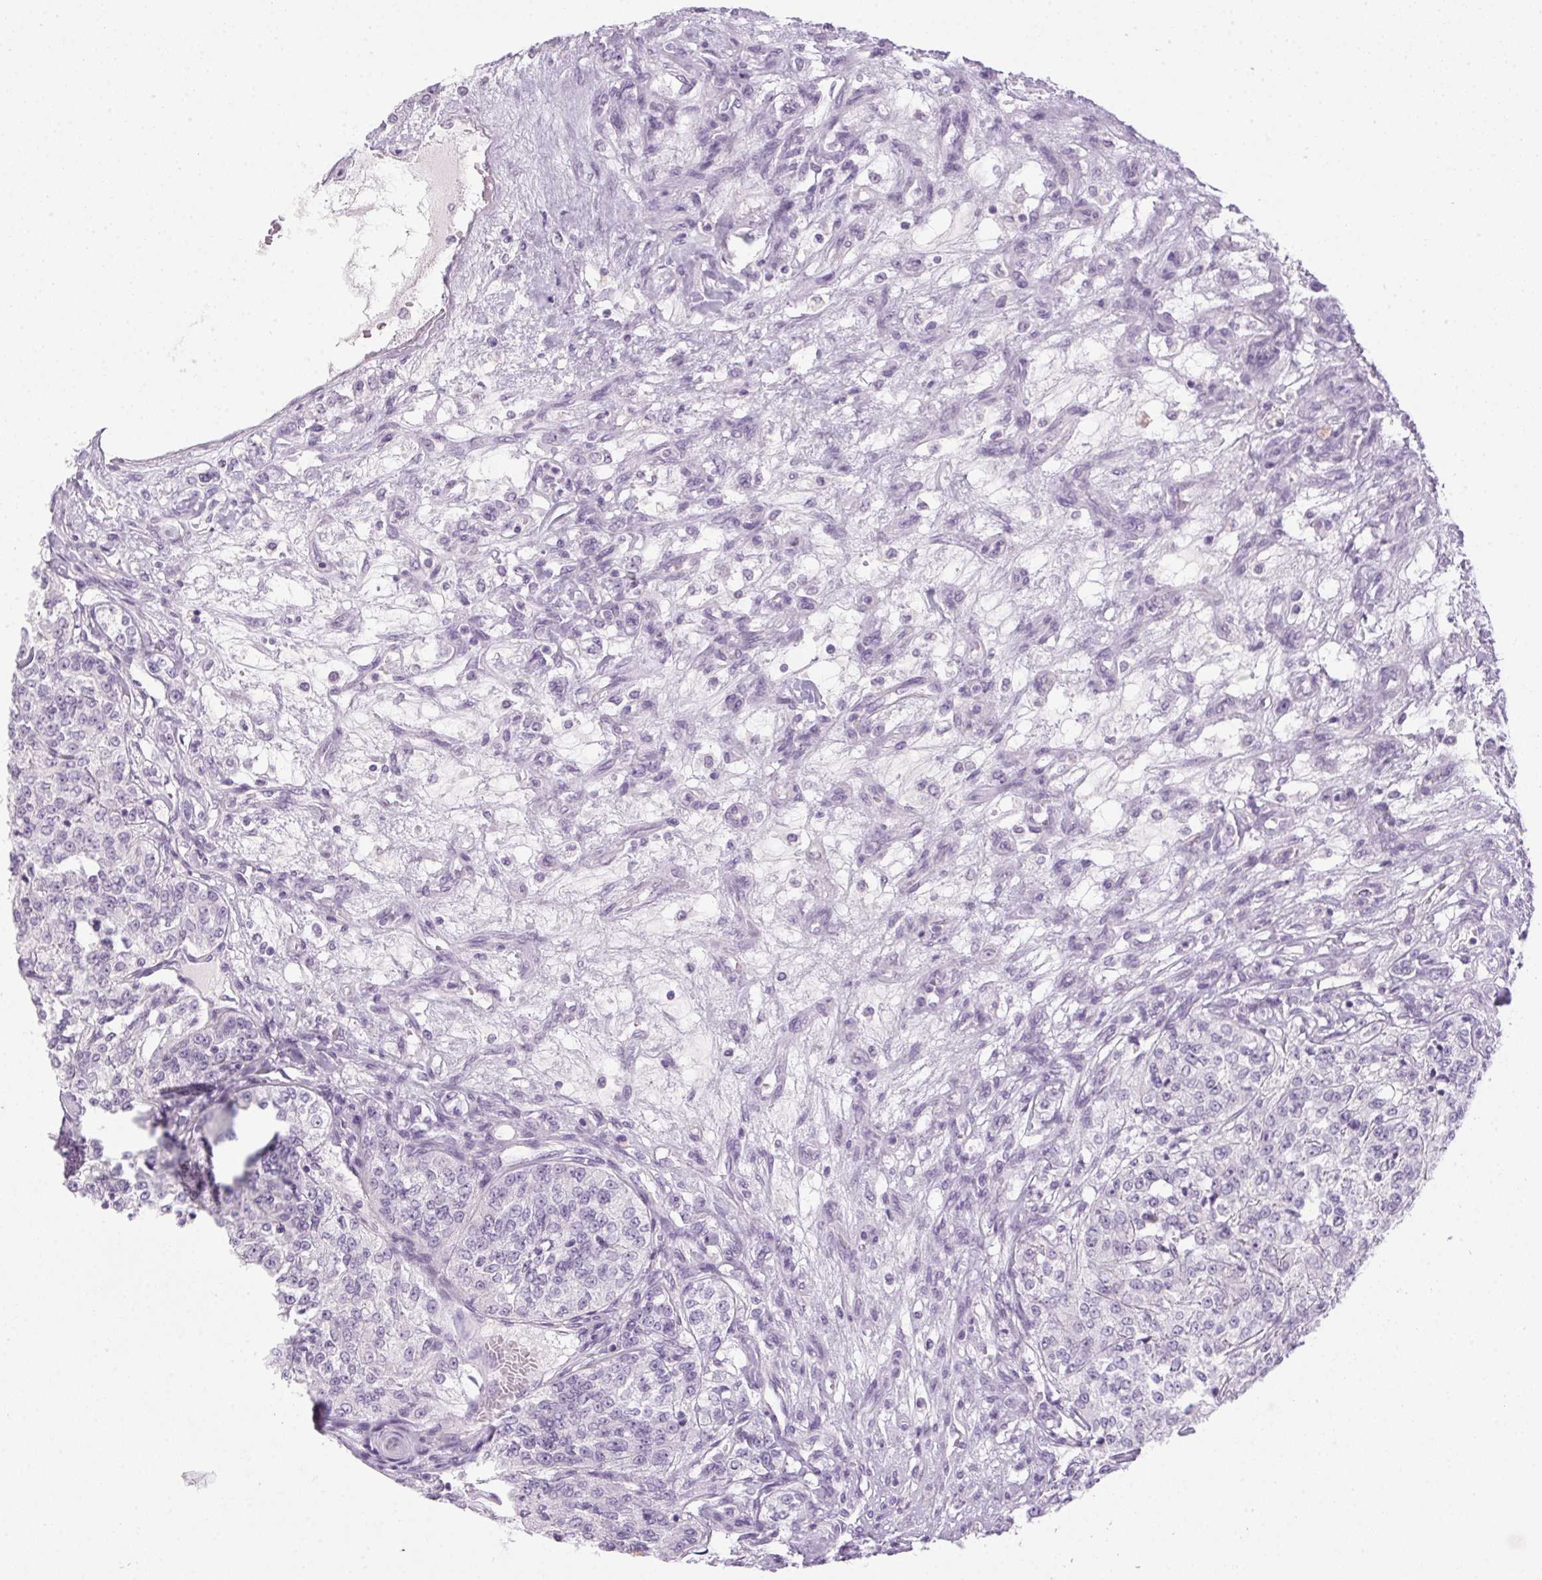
{"staining": {"intensity": "negative", "quantity": "none", "location": "none"}, "tissue": "renal cancer", "cell_type": "Tumor cells", "image_type": "cancer", "snomed": [{"axis": "morphology", "description": "Adenocarcinoma, NOS"}, {"axis": "topography", "description": "Kidney"}], "caption": "The histopathology image exhibits no significant positivity in tumor cells of renal cancer (adenocarcinoma).", "gene": "POPDC2", "patient": {"sex": "female", "age": 63}}